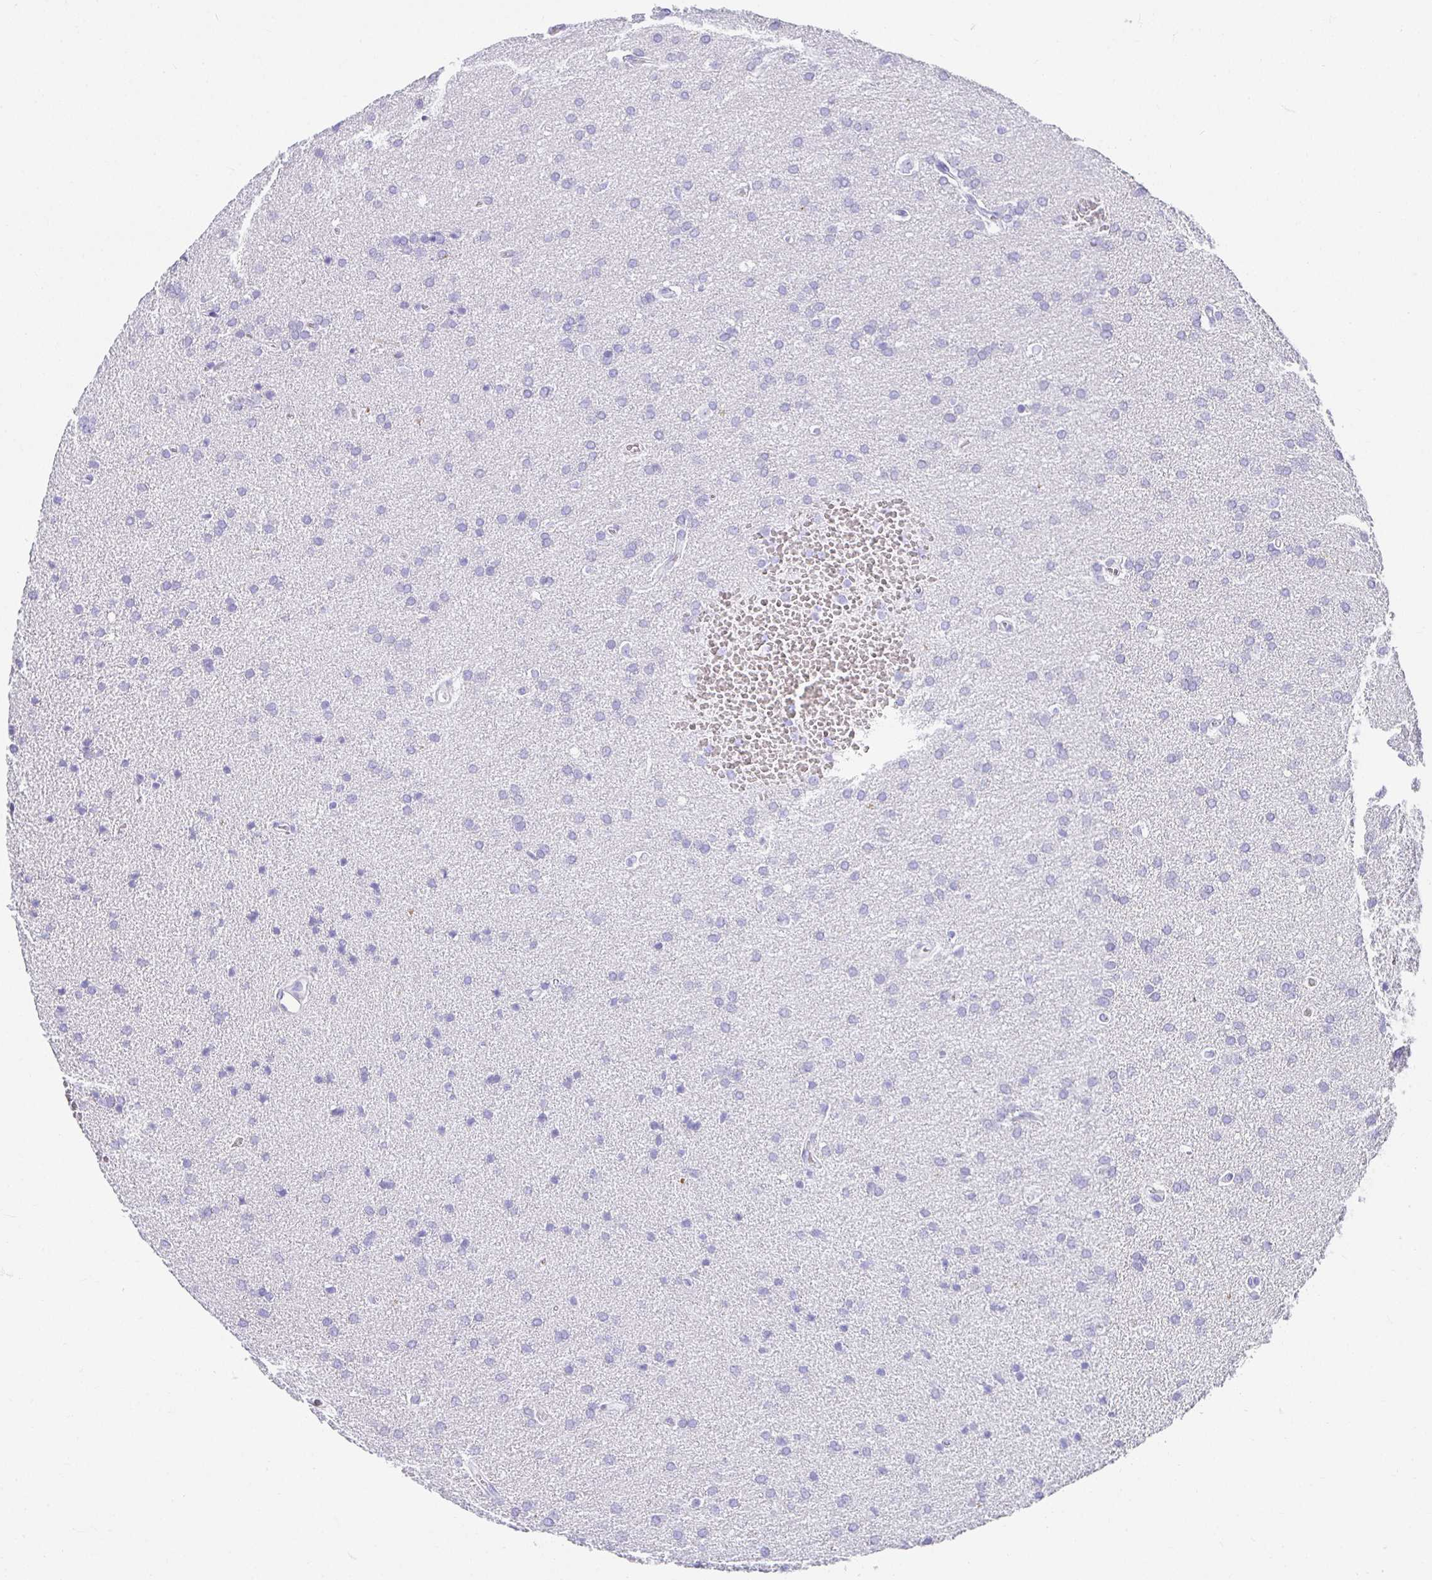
{"staining": {"intensity": "negative", "quantity": "none", "location": "none"}, "tissue": "glioma", "cell_type": "Tumor cells", "image_type": "cancer", "snomed": [{"axis": "morphology", "description": "Glioma, malignant, Low grade"}, {"axis": "topography", "description": "Brain"}], "caption": "This image is of glioma stained with immunohistochemistry to label a protein in brown with the nuclei are counter-stained blue. There is no positivity in tumor cells. Brightfield microscopy of immunohistochemistry (IHC) stained with DAB (brown) and hematoxylin (blue), captured at high magnification.", "gene": "CHAT", "patient": {"sex": "female", "age": 34}}